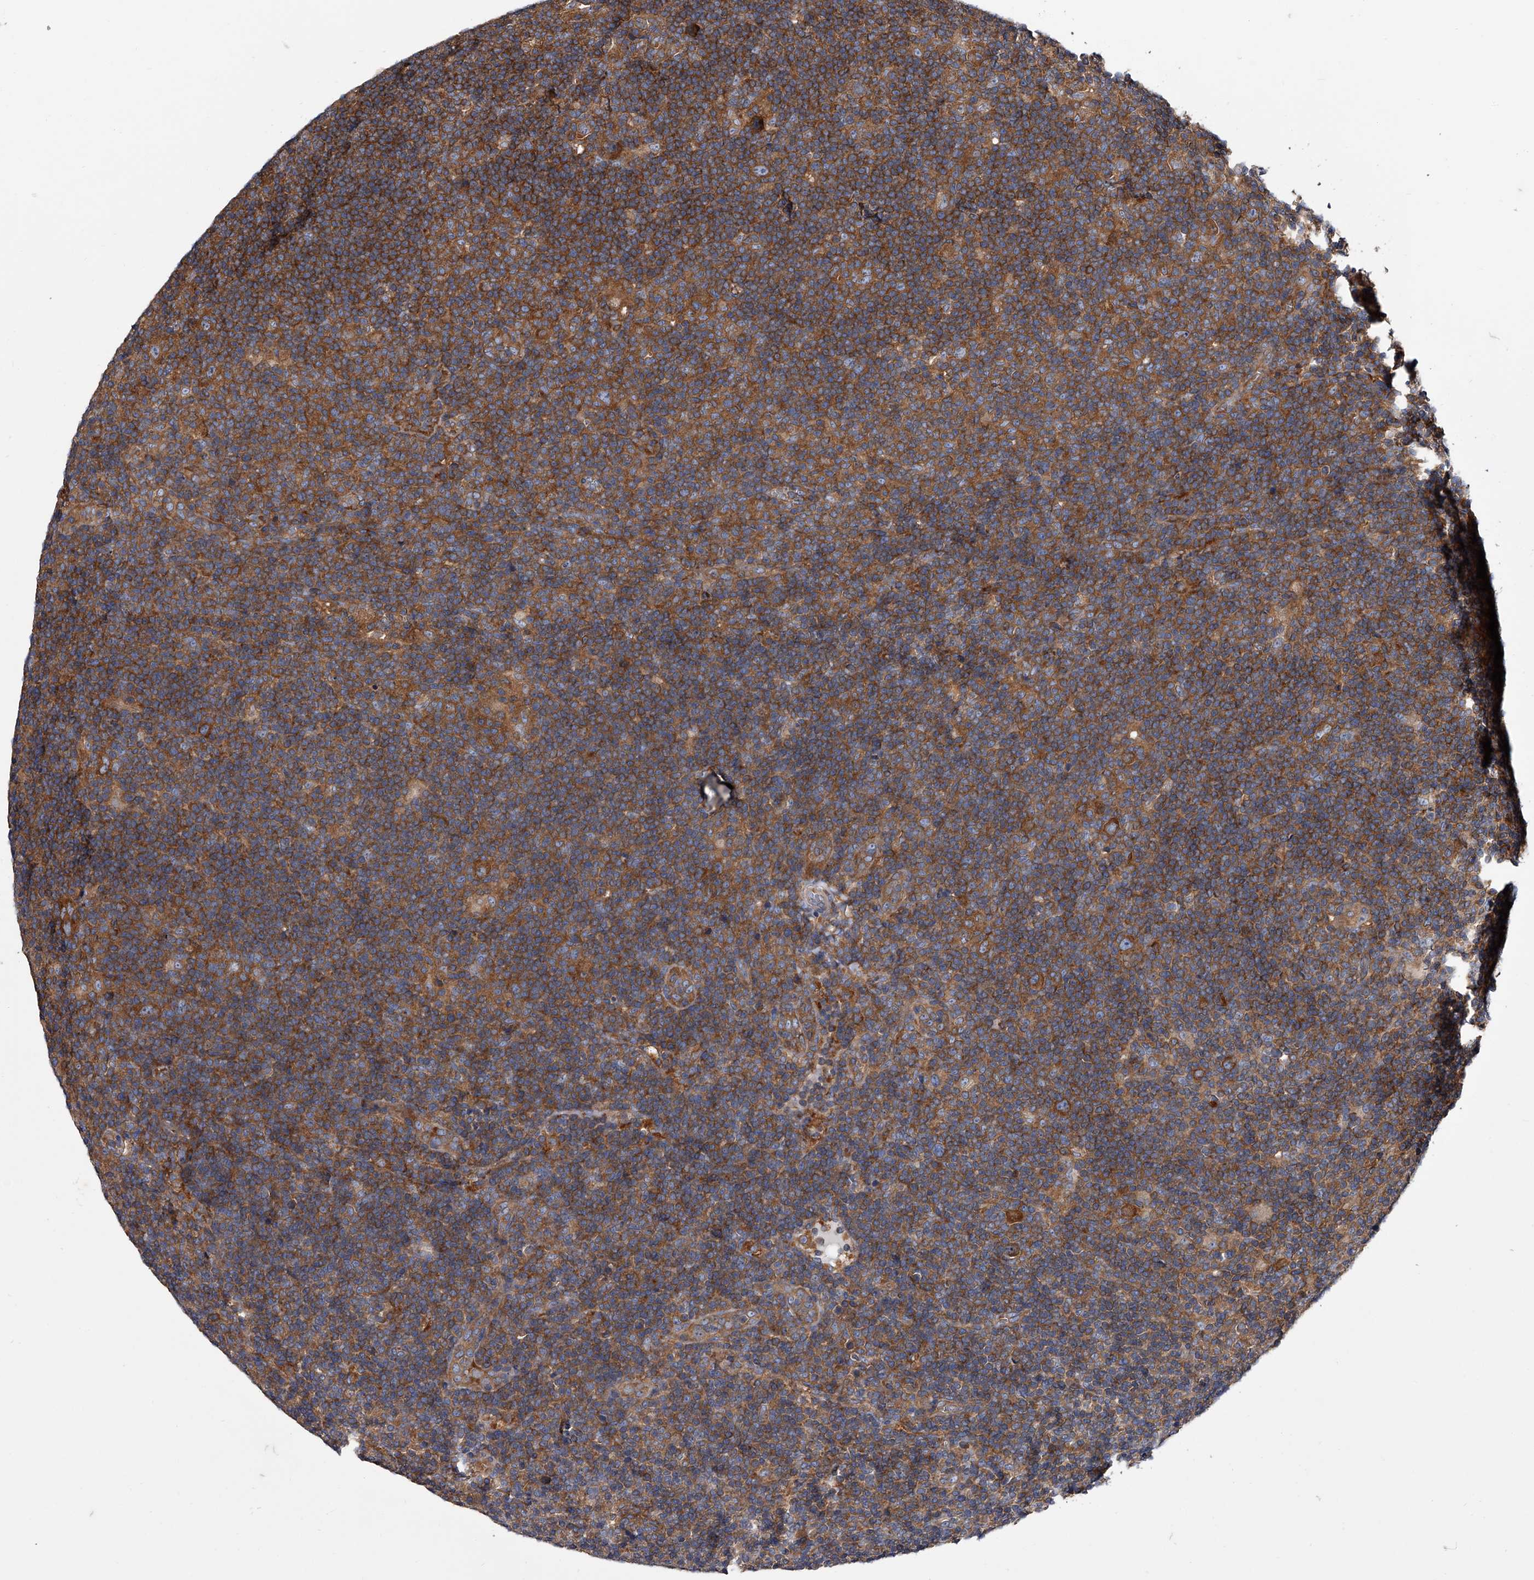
{"staining": {"intensity": "strong", "quantity": ">75%", "location": "cytoplasmic/membranous"}, "tissue": "lymphoma", "cell_type": "Tumor cells", "image_type": "cancer", "snomed": [{"axis": "morphology", "description": "Hodgkin's disease, NOS"}, {"axis": "topography", "description": "Lymph node"}], "caption": "Immunohistochemical staining of human Hodgkin's disease exhibits strong cytoplasmic/membranous protein expression in approximately >75% of tumor cells.", "gene": "GAPVD1", "patient": {"sex": "female", "age": 57}}